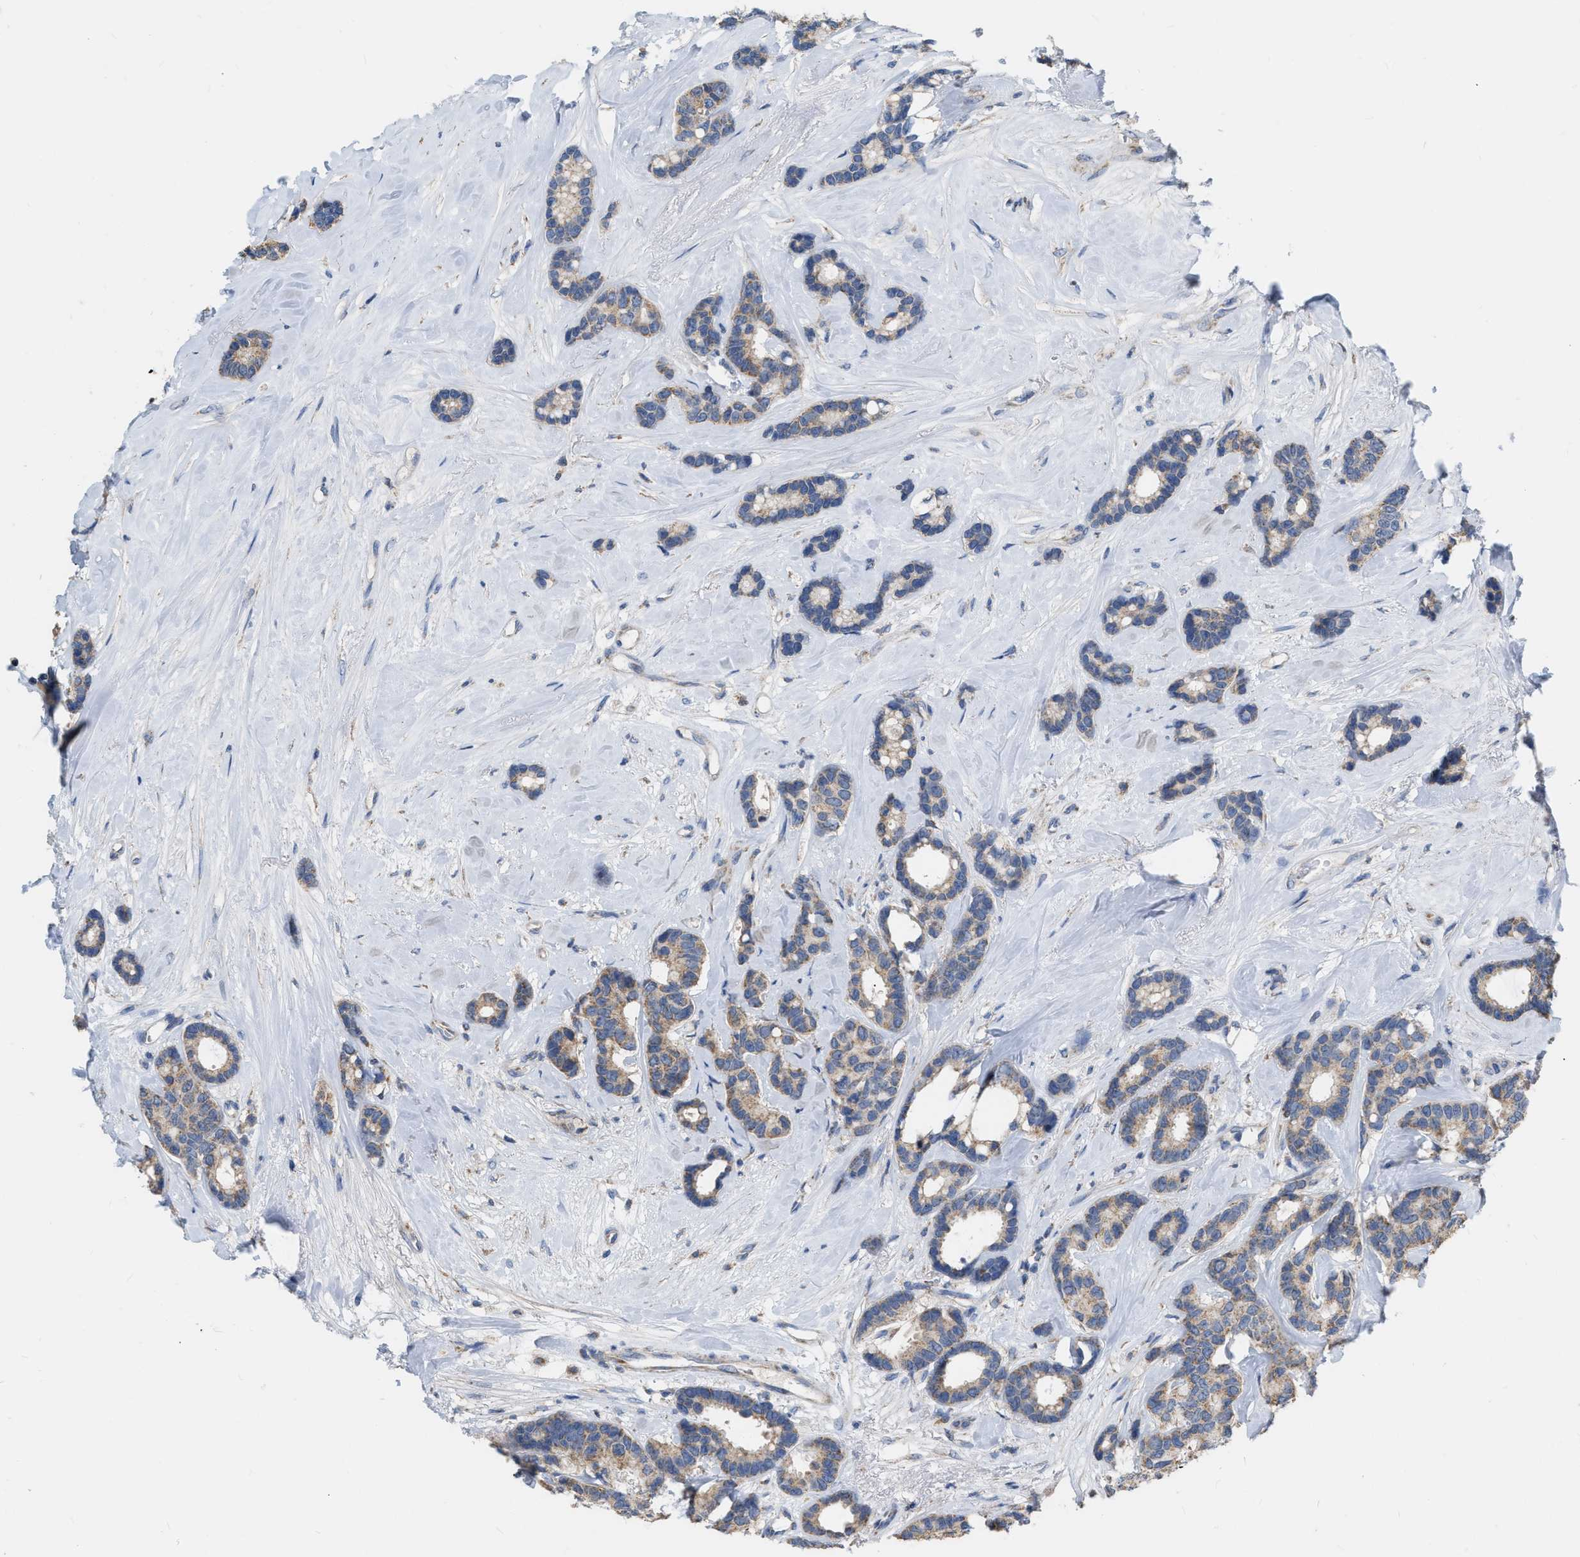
{"staining": {"intensity": "weak", "quantity": ">75%", "location": "cytoplasmic/membranous"}, "tissue": "breast cancer", "cell_type": "Tumor cells", "image_type": "cancer", "snomed": [{"axis": "morphology", "description": "Duct carcinoma"}, {"axis": "topography", "description": "Breast"}], "caption": "DAB (3,3'-diaminobenzidine) immunohistochemical staining of breast infiltrating ductal carcinoma reveals weak cytoplasmic/membranous protein expression in about >75% of tumor cells.", "gene": "DDX56", "patient": {"sex": "female", "age": 87}}